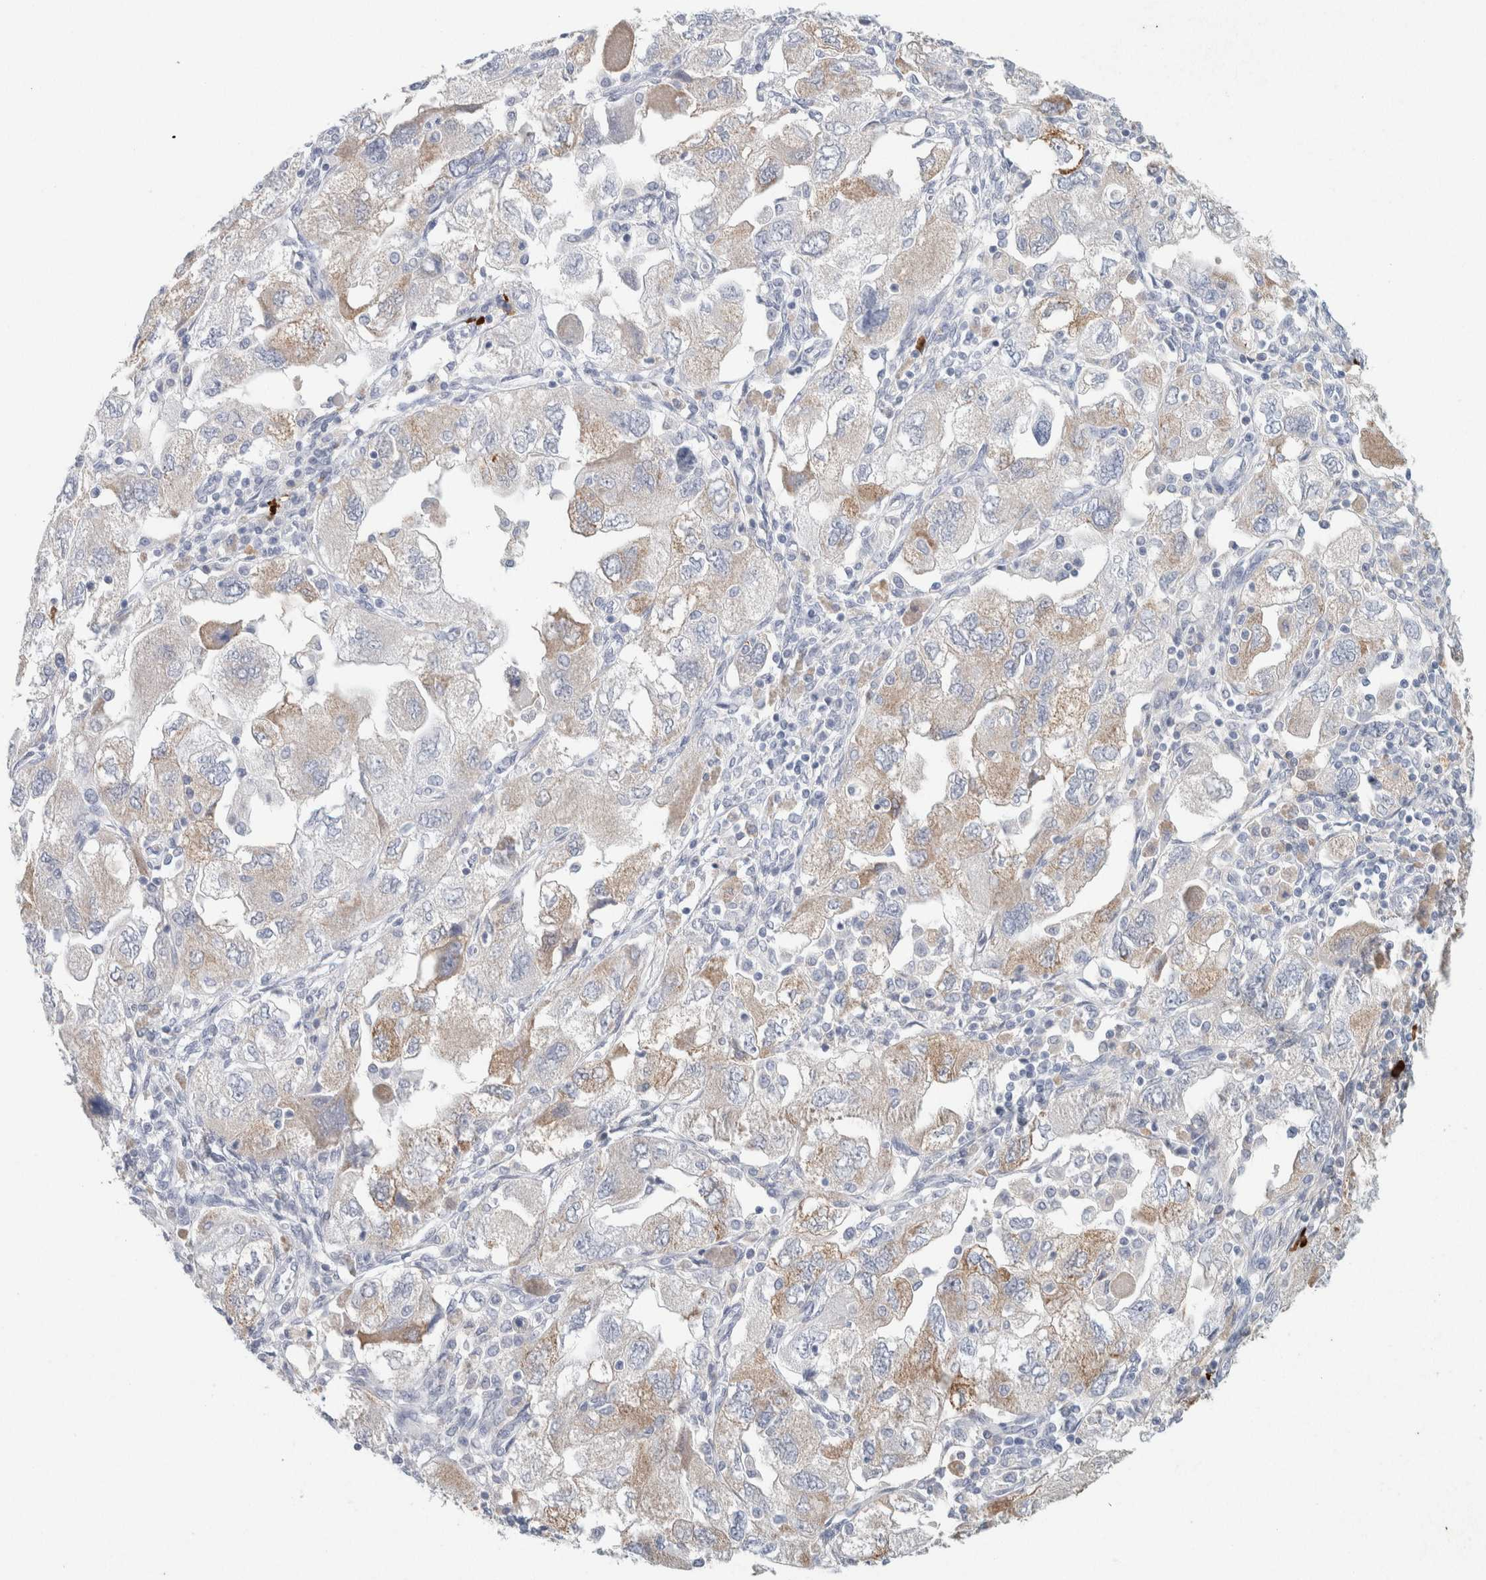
{"staining": {"intensity": "weak", "quantity": "25%-75%", "location": "cytoplasmic/membranous"}, "tissue": "ovarian cancer", "cell_type": "Tumor cells", "image_type": "cancer", "snomed": [{"axis": "morphology", "description": "Carcinoma, NOS"}, {"axis": "morphology", "description": "Cystadenocarcinoma, serous, NOS"}, {"axis": "topography", "description": "Ovary"}], "caption": "Immunohistochemical staining of ovarian carcinoma exhibits weak cytoplasmic/membranous protein positivity in approximately 25%-75% of tumor cells.", "gene": "IL6", "patient": {"sex": "female", "age": 69}}